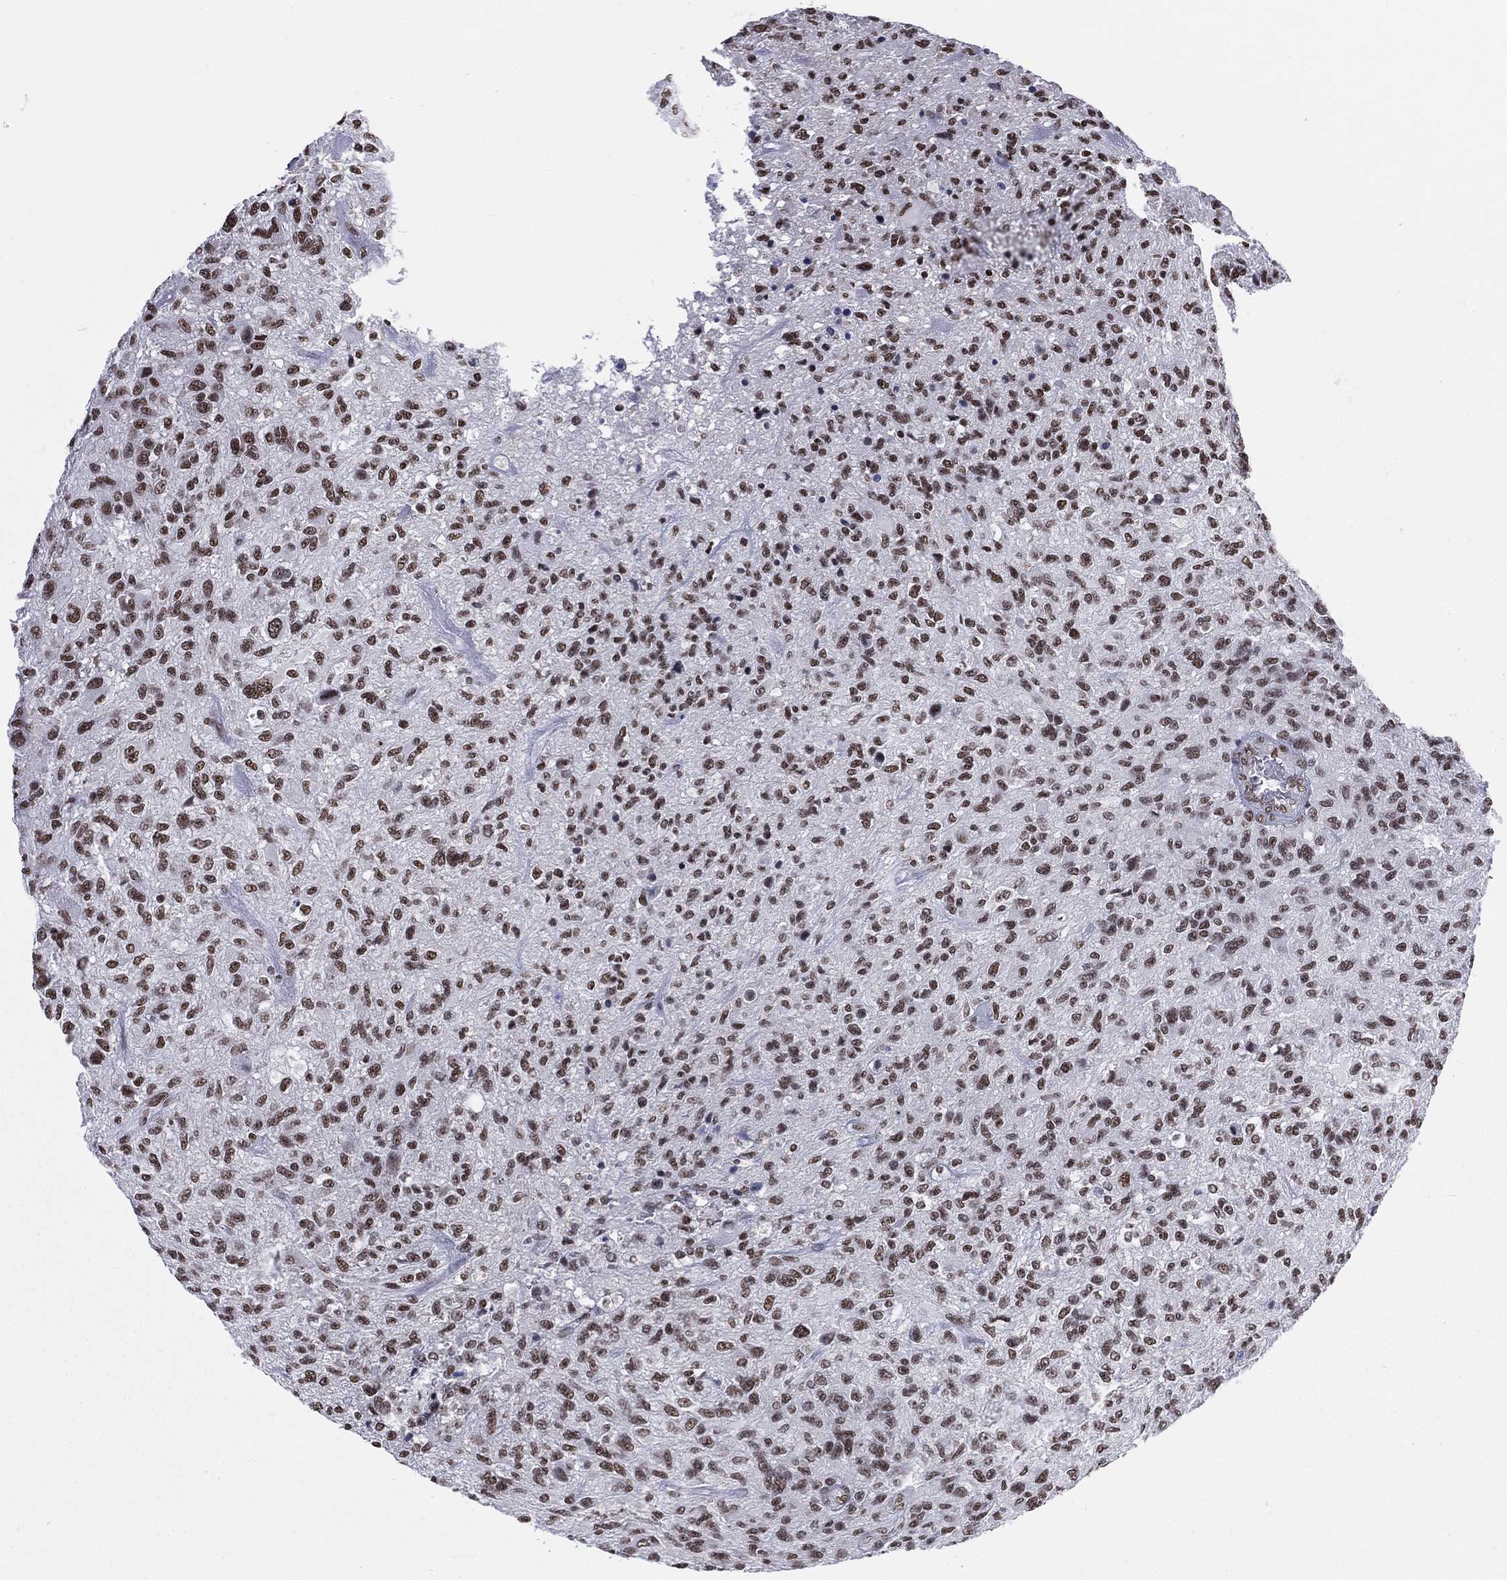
{"staining": {"intensity": "strong", "quantity": ">75%", "location": "nuclear"}, "tissue": "glioma", "cell_type": "Tumor cells", "image_type": "cancer", "snomed": [{"axis": "morphology", "description": "Glioma, malignant, High grade"}, {"axis": "topography", "description": "Brain"}], "caption": "The photomicrograph demonstrates staining of glioma, revealing strong nuclear protein staining (brown color) within tumor cells. (brown staining indicates protein expression, while blue staining denotes nuclei).", "gene": "ZNF7", "patient": {"sex": "male", "age": 47}}